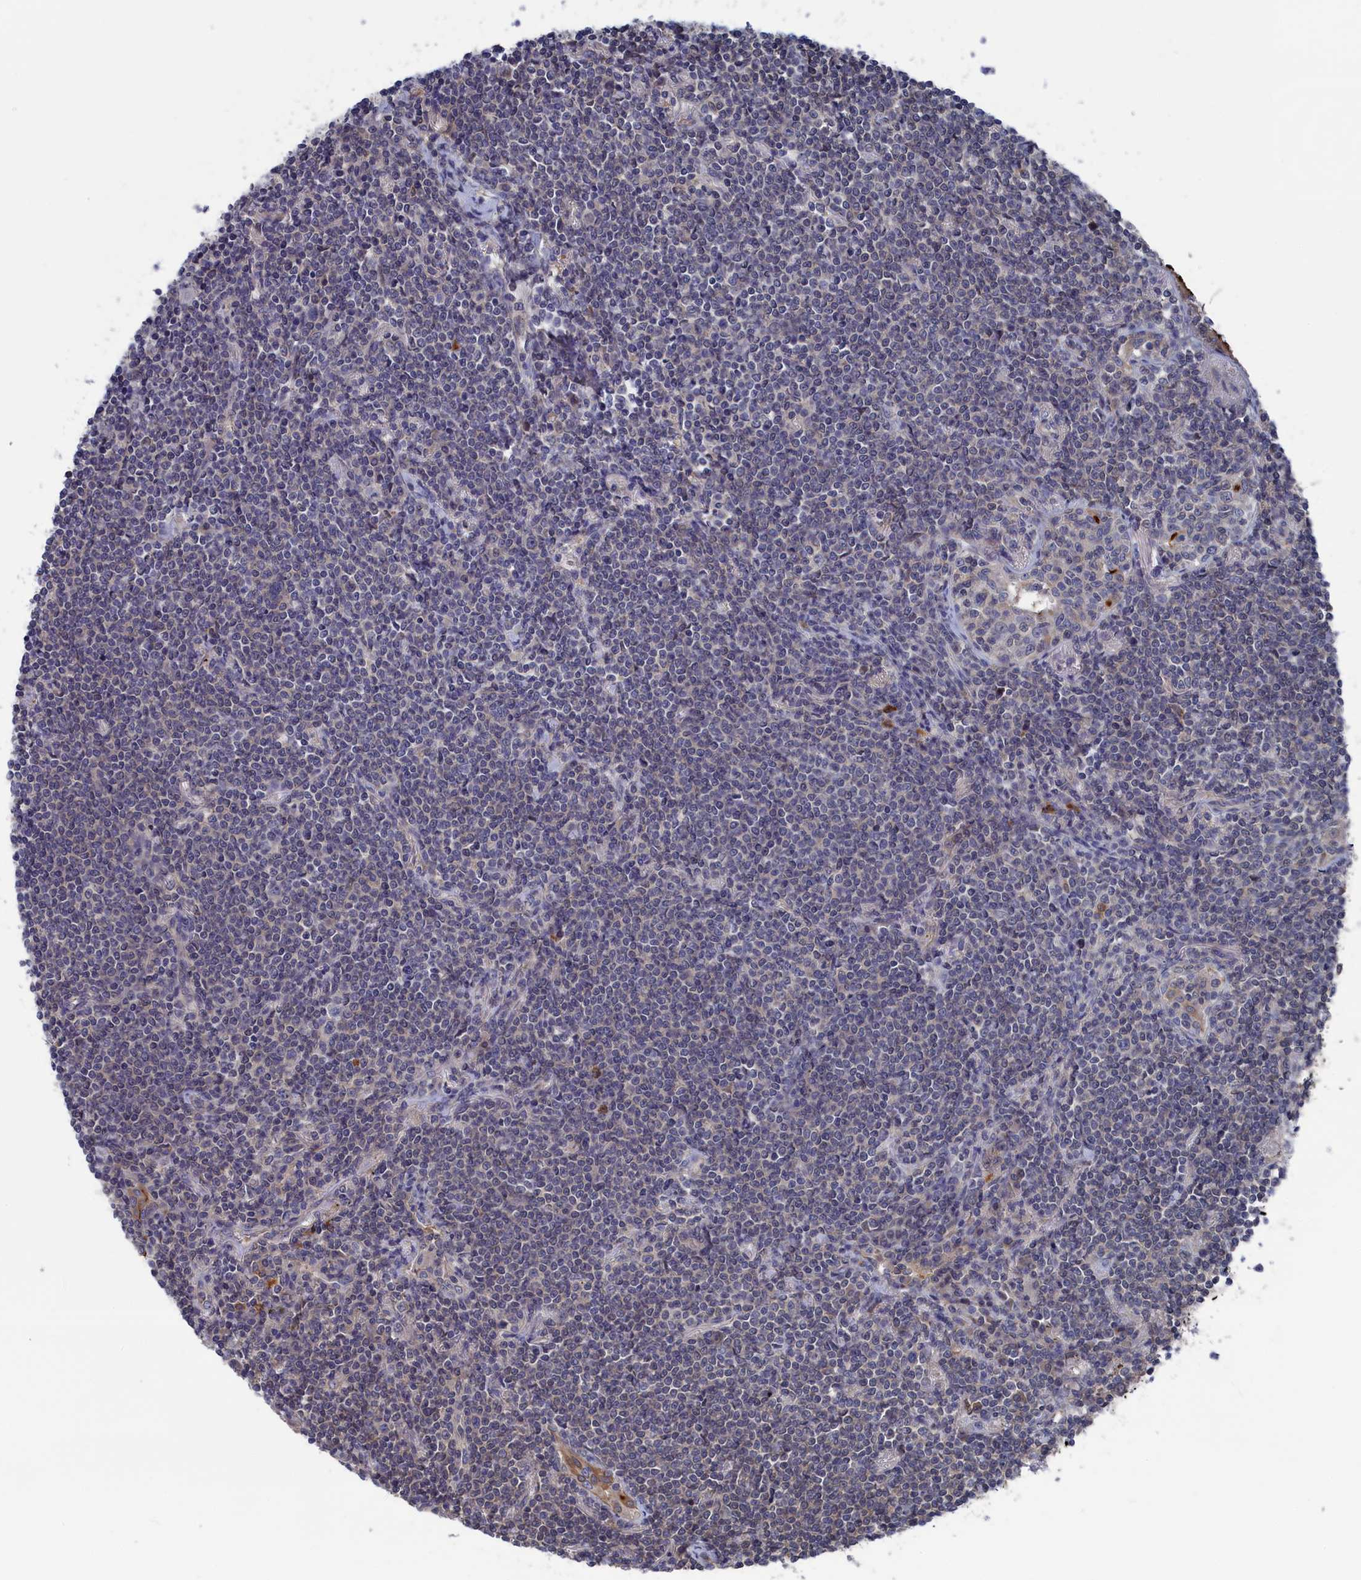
{"staining": {"intensity": "negative", "quantity": "none", "location": "none"}, "tissue": "lymphoma", "cell_type": "Tumor cells", "image_type": "cancer", "snomed": [{"axis": "morphology", "description": "Malignant lymphoma, non-Hodgkin's type, Low grade"}, {"axis": "topography", "description": "Lung"}], "caption": "A photomicrograph of human malignant lymphoma, non-Hodgkin's type (low-grade) is negative for staining in tumor cells. The staining was performed using DAB (3,3'-diaminobenzidine) to visualize the protein expression in brown, while the nuclei were stained in blue with hematoxylin (Magnification: 20x).", "gene": "NUTF2", "patient": {"sex": "female", "age": 71}}